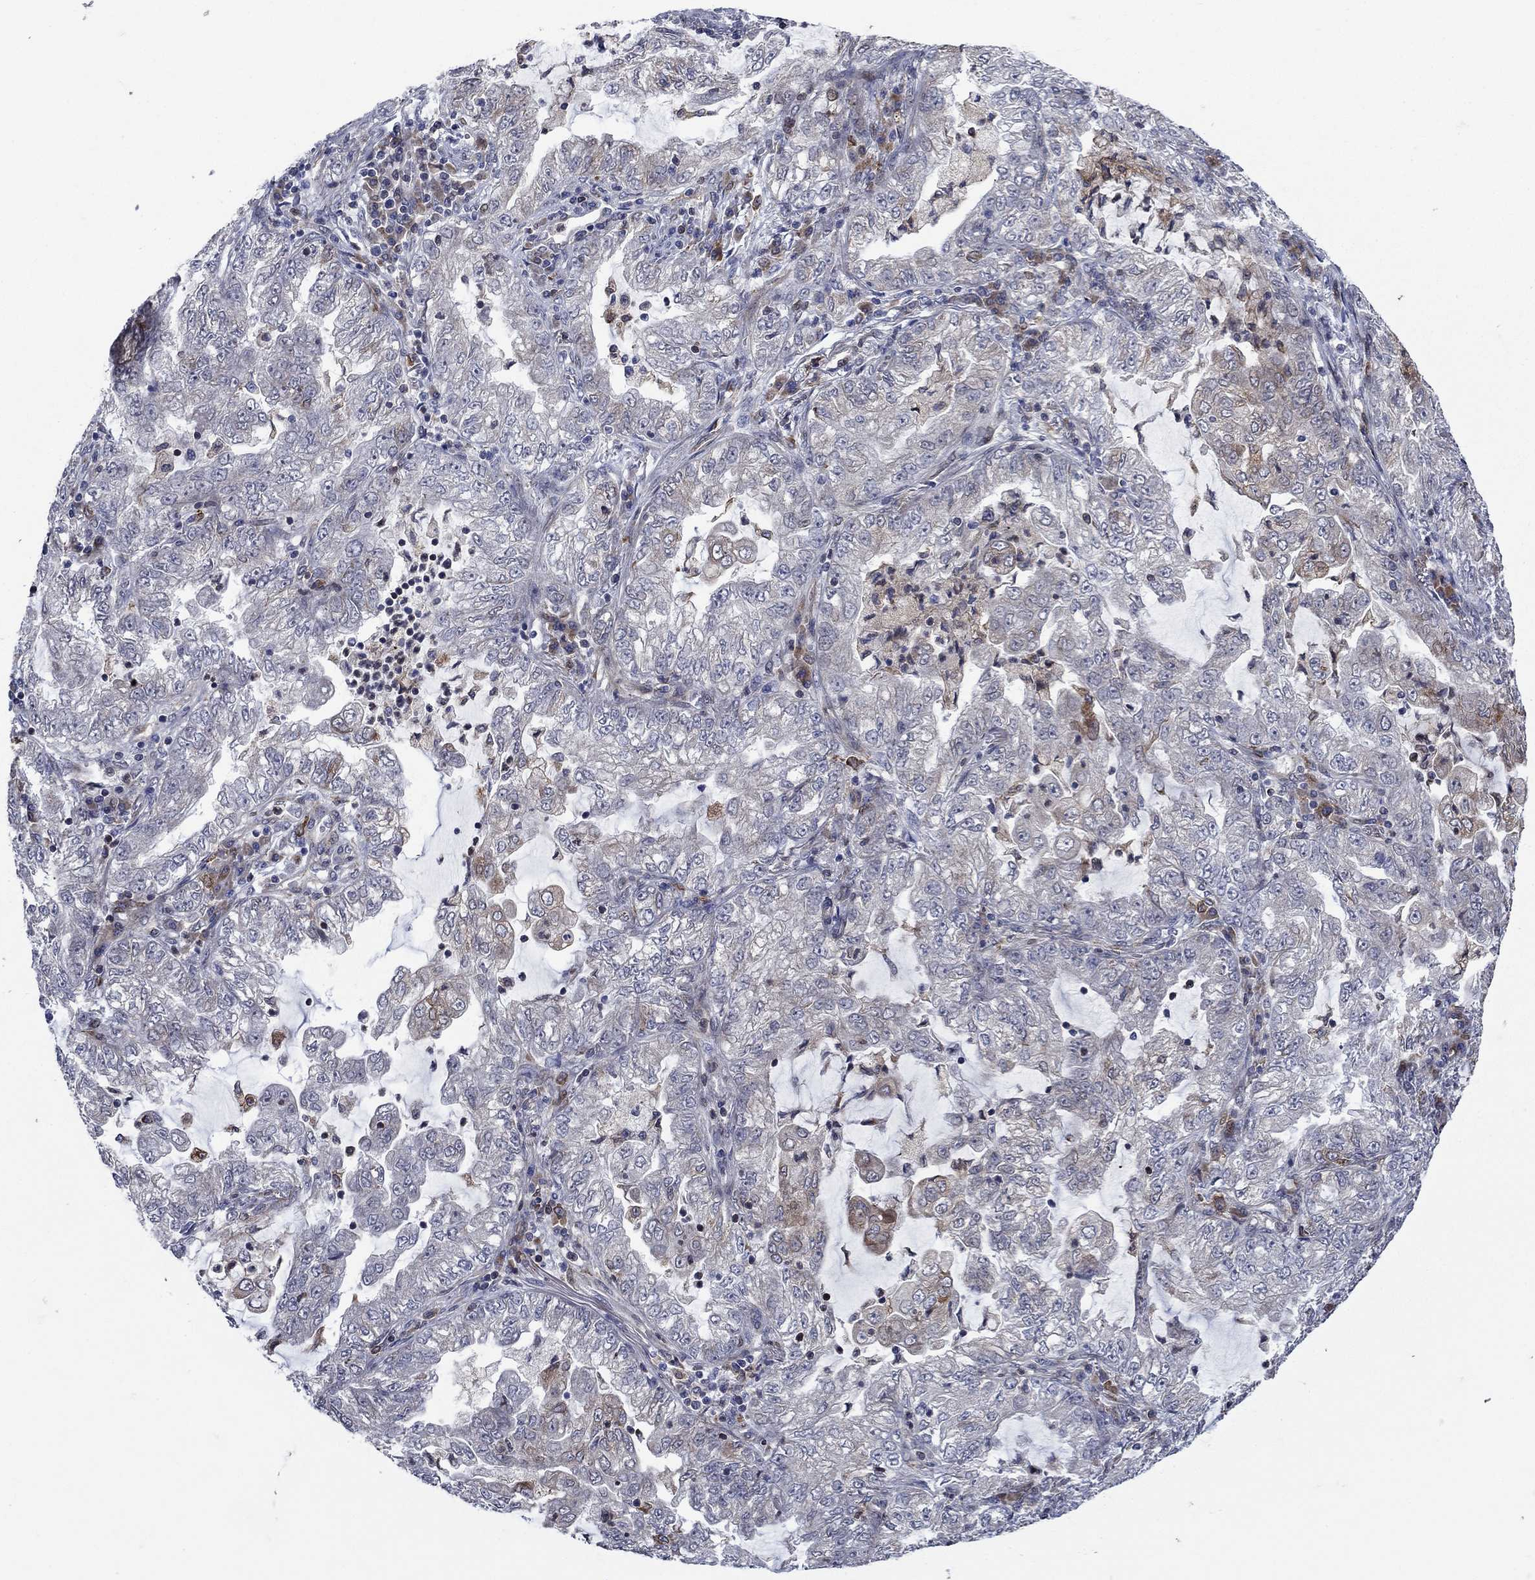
{"staining": {"intensity": "moderate", "quantity": "<25%", "location": "cytoplasmic/membranous"}, "tissue": "lung cancer", "cell_type": "Tumor cells", "image_type": "cancer", "snomed": [{"axis": "morphology", "description": "Adenocarcinoma, NOS"}, {"axis": "topography", "description": "Lung"}], "caption": "Immunohistochemical staining of human adenocarcinoma (lung) shows moderate cytoplasmic/membranous protein staining in approximately <25% of tumor cells.", "gene": "DHRS7", "patient": {"sex": "female", "age": 73}}